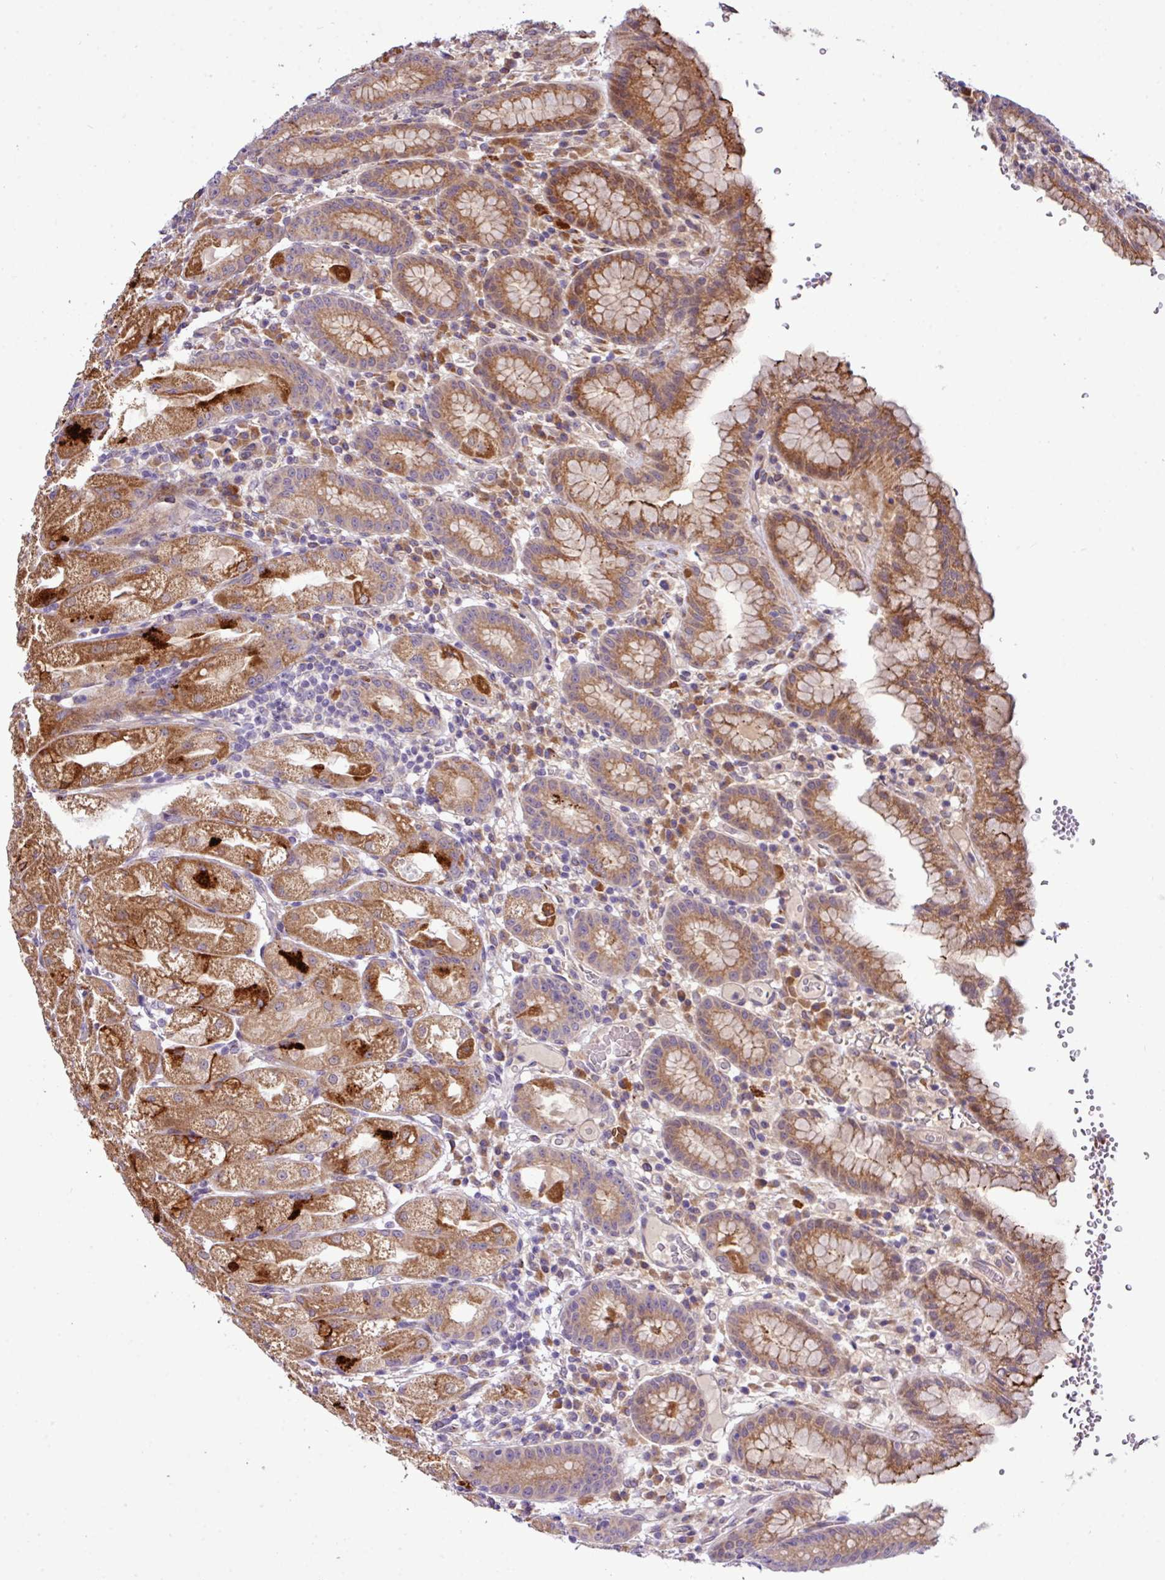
{"staining": {"intensity": "strong", "quantity": "25%-75%", "location": "cytoplasmic/membranous"}, "tissue": "stomach", "cell_type": "Glandular cells", "image_type": "normal", "snomed": [{"axis": "morphology", "description": "Normal tissue, NOS"}, {"axis": "topography", "description": "Stomach, upper"}], "caption": "A high amount of strong cytoplasmic/membranous staining is appreciated in approximately 25%-75% of glandular cells in benign stomach.", "gene": "TM2D2", "patient": {"sex": "male", "age": 52}}